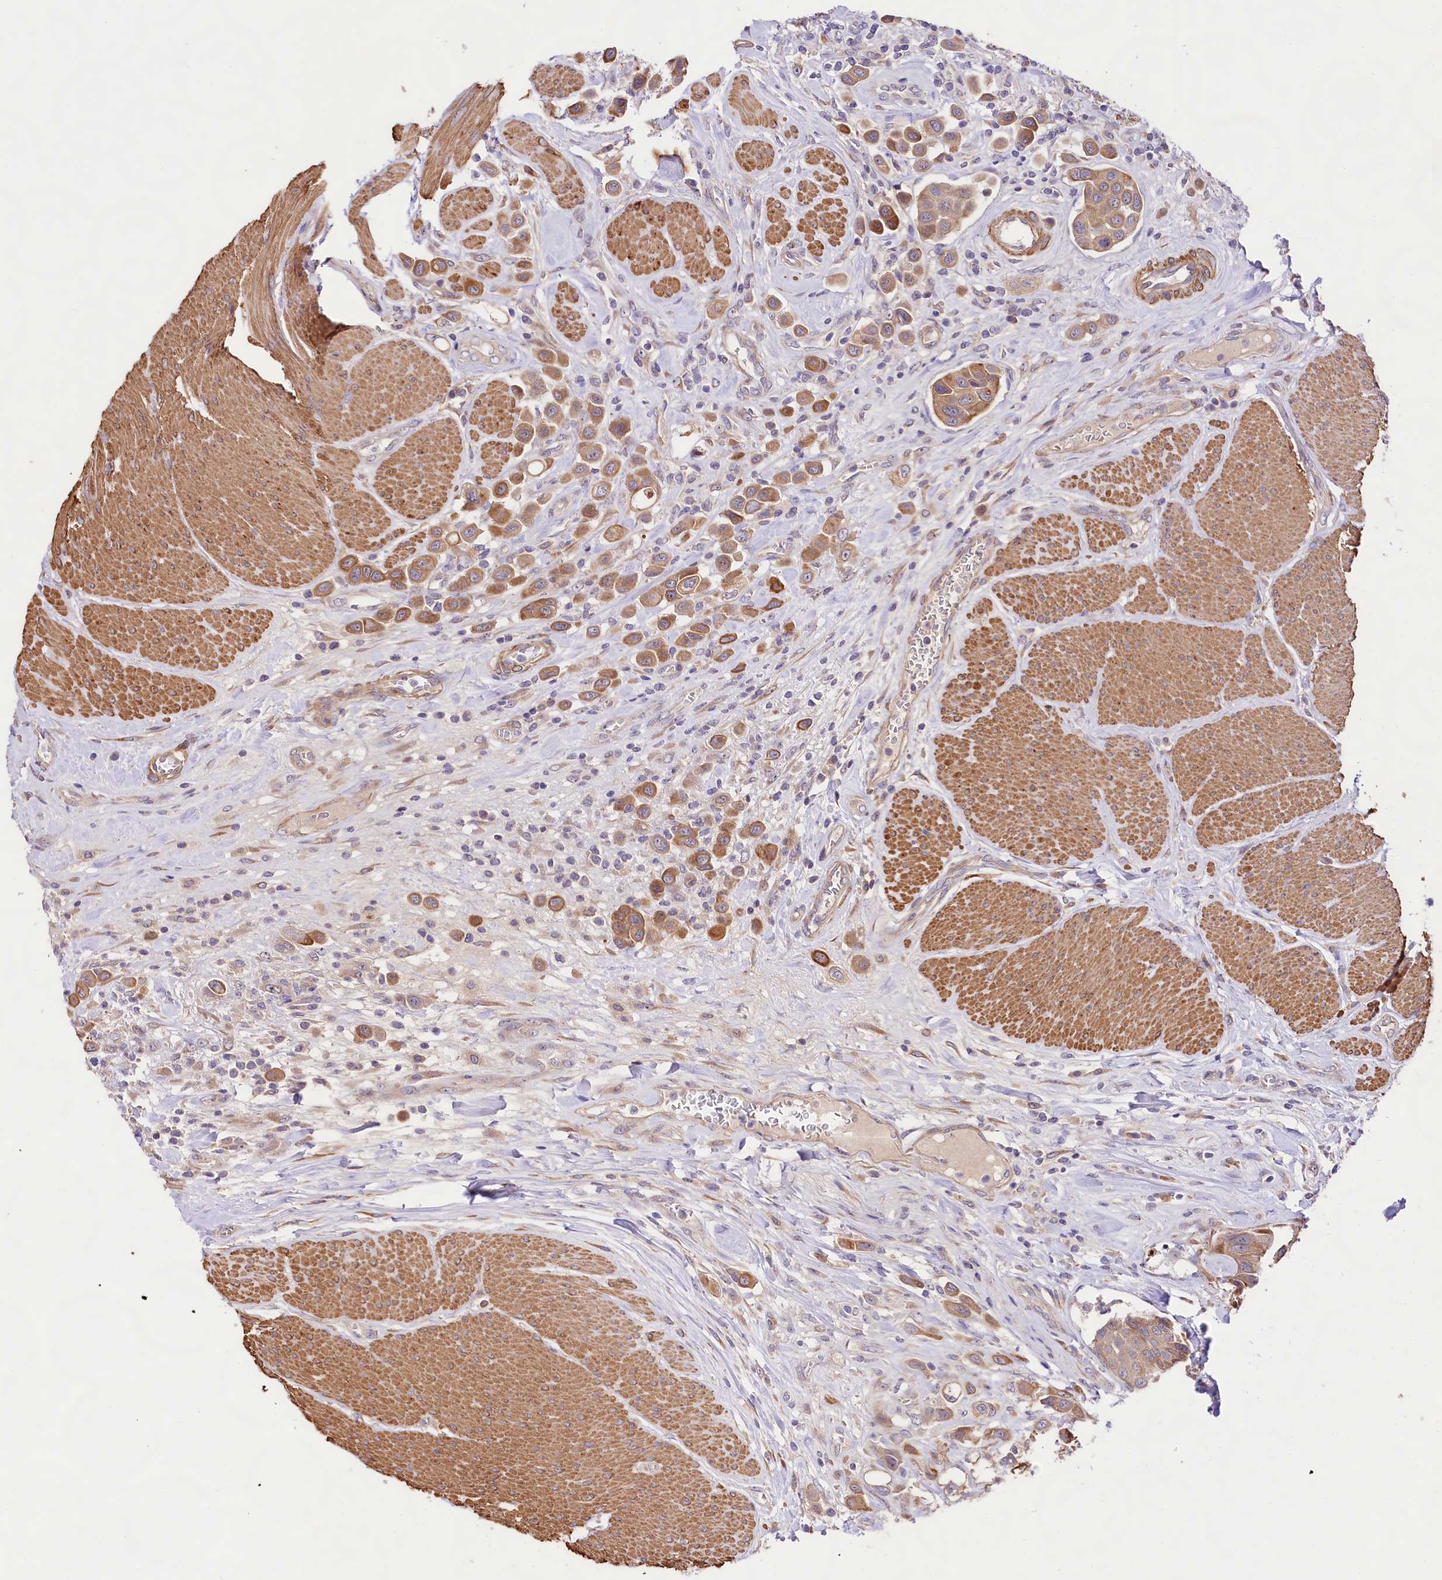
{"staining": {"intensity": "moderate", "quantity": ">75%", "location": "cytoplasmic/membranous"}, "tissue": "urothelial cancer", "cell_type": "Tumor cells", "image_type": "cancer", "snomed": [{"axis": "morphology", "description": "Urothelial carcinoma, High grade"}, {"axis": "topography", "description": "Urinary bladder"}], "caption": "High-grade urothelial carcinoma was stained to show a protein in brown. There is medium levels of moderate cytoplasmic/membranous staining in about >75% of tumor cells. (DAB (3,3'-diaminobenzidine) IHC, brown staining for protein, blue staining for nuclei).", "gene": "VPS11", "patient": {"sex": "male", "age": 50}}